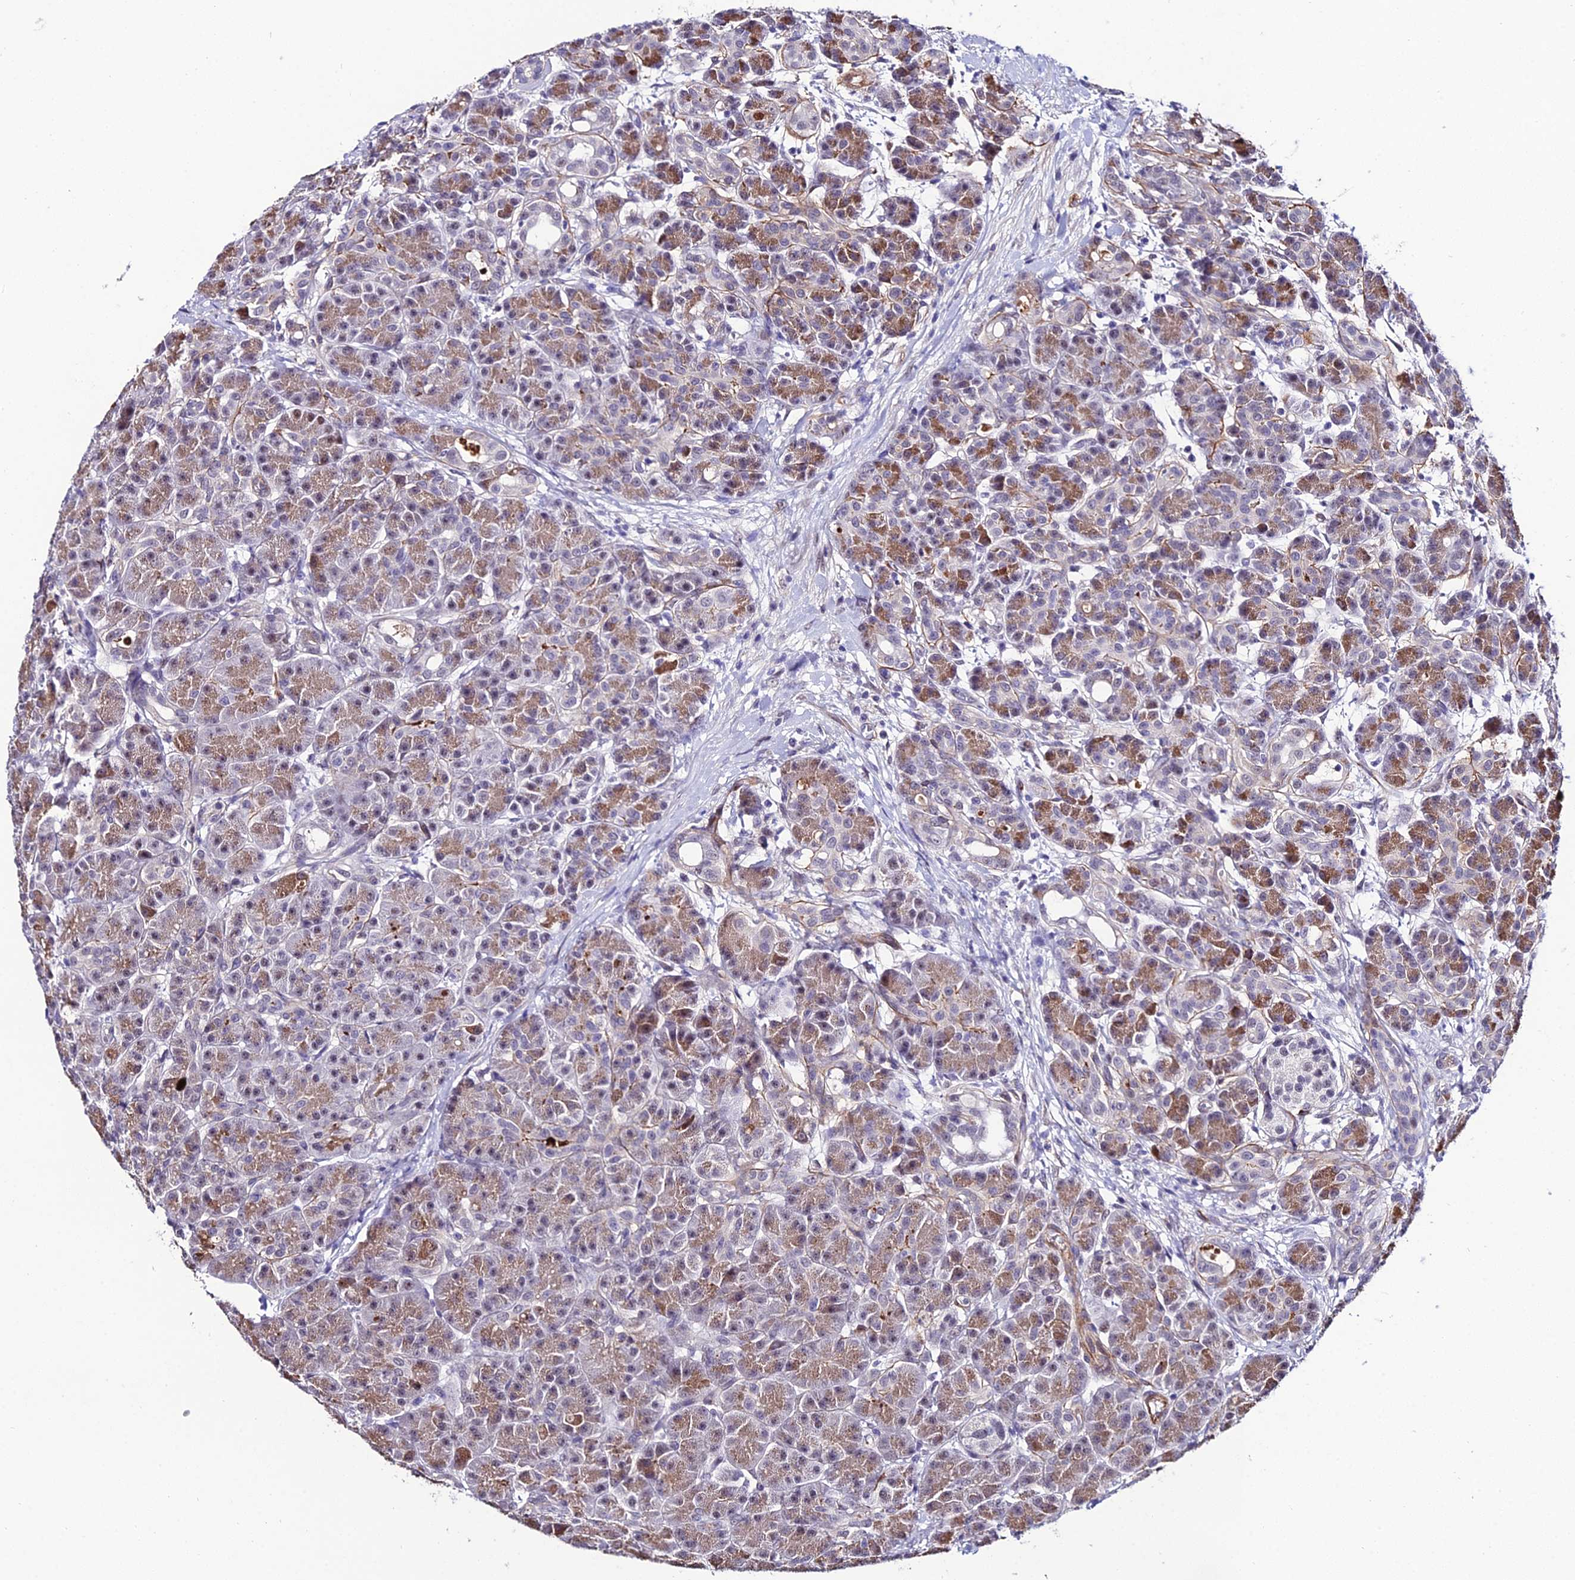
{"staining": {"intensity": "moderate", "quantity": ">75%", "location": "cytoplasmic/membranous"}, "tissue": "pancreas", "cell_type": "Exocrine glandular cells", "image_type": "normal", "snomed": [{"axis": "morphology", "description": "Normal tissue, NOS"}, {"axis": "topography", "description": "Pancreas"}], "caption": "Pancreas stained with DAB immunohistochemistry (IHC) demonstrates medium levels of moderate cytoplasmic/membranous positivity in approximately >75% of exocrine glandular cells.", "gene": "SYT15B", "patient": {"sex": "male", "age": 63}}